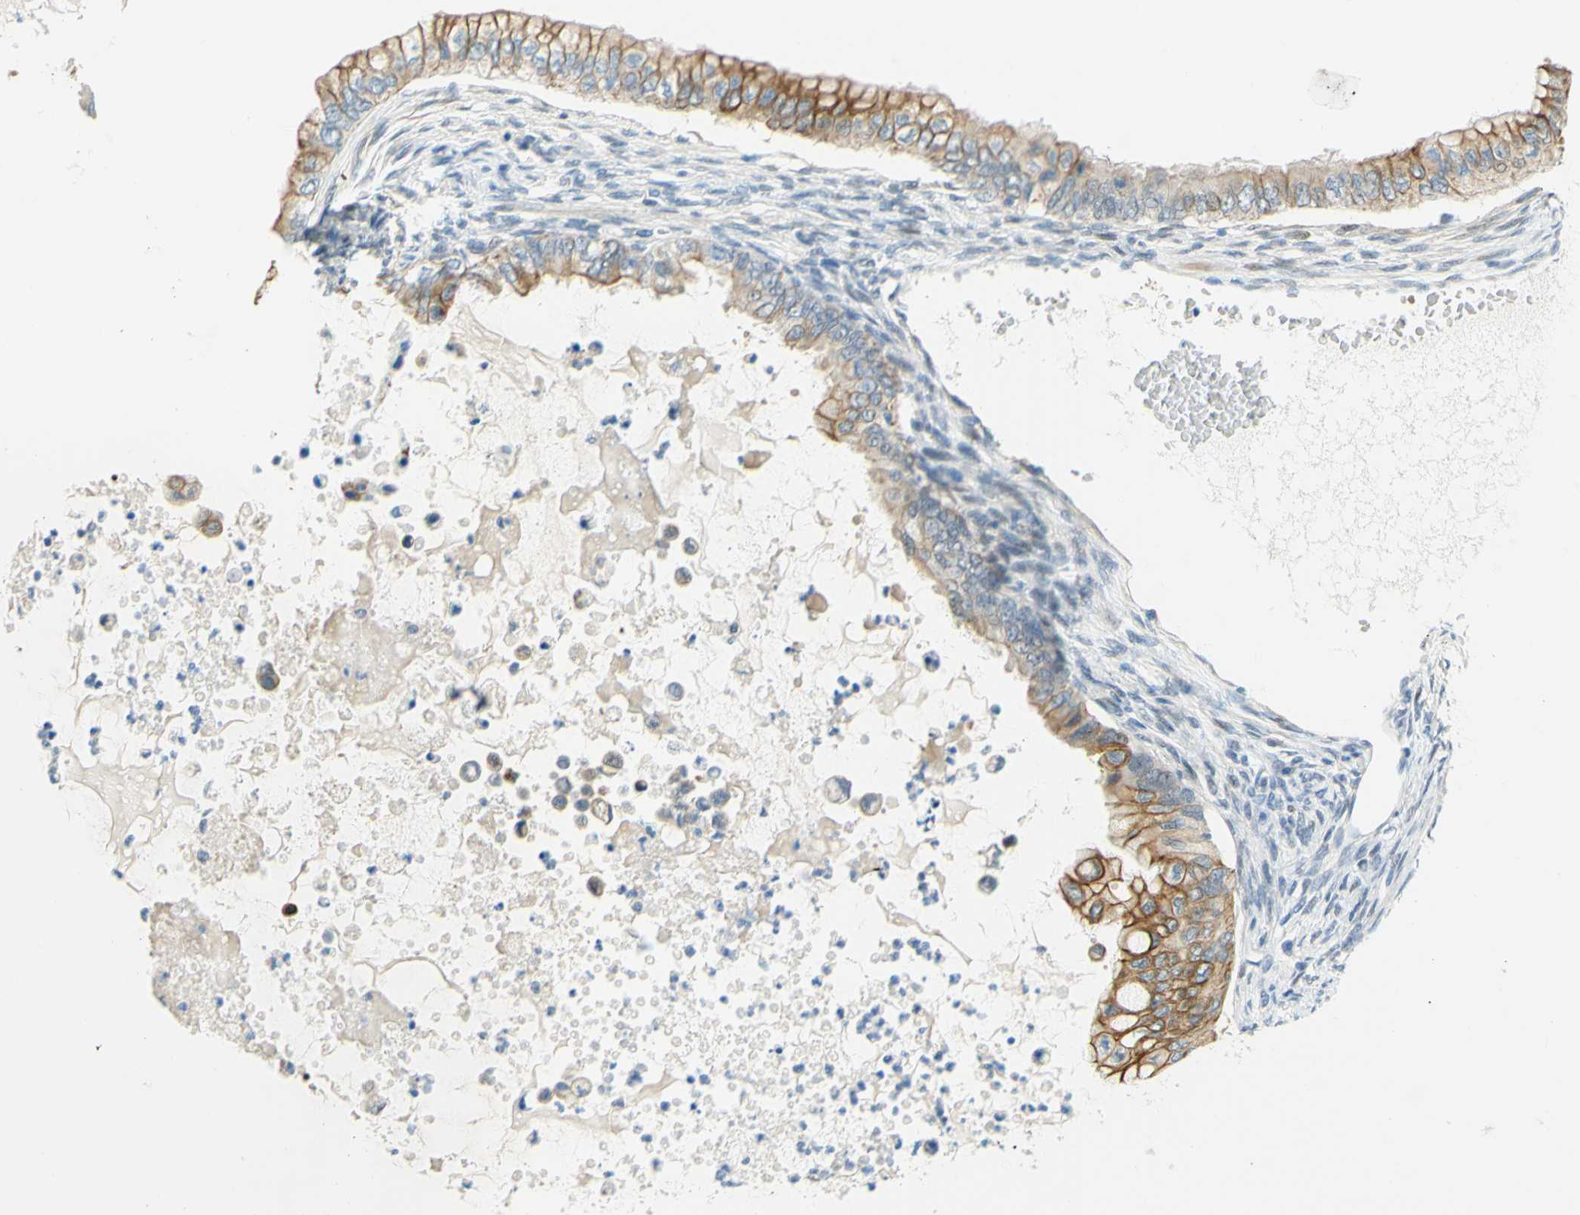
{"staining": {"intensity": "moderate", "quantity": ">75%", "location": "cytoplasmic/membranous"}, "tissue": "ovarian cancer", "cell_type": "Tumor cells", "image_type": "cancer", "snomed": [{"axis": "morphology", "description": "Cystadenocarcinoma, mucinous, NOS"}, {"axis": "topography", "description": "Ovary"}], "caption": "This image displays immunohistochemistry (IHC) staining of ovarian cancer (mucinous cystadenocarcinoma), with medium moderate cytoplasmic/membranous positivity in about >75% of tumor cells.", "gene": "ENTREP2", "patient": {"sex": "female", "age": 80}}